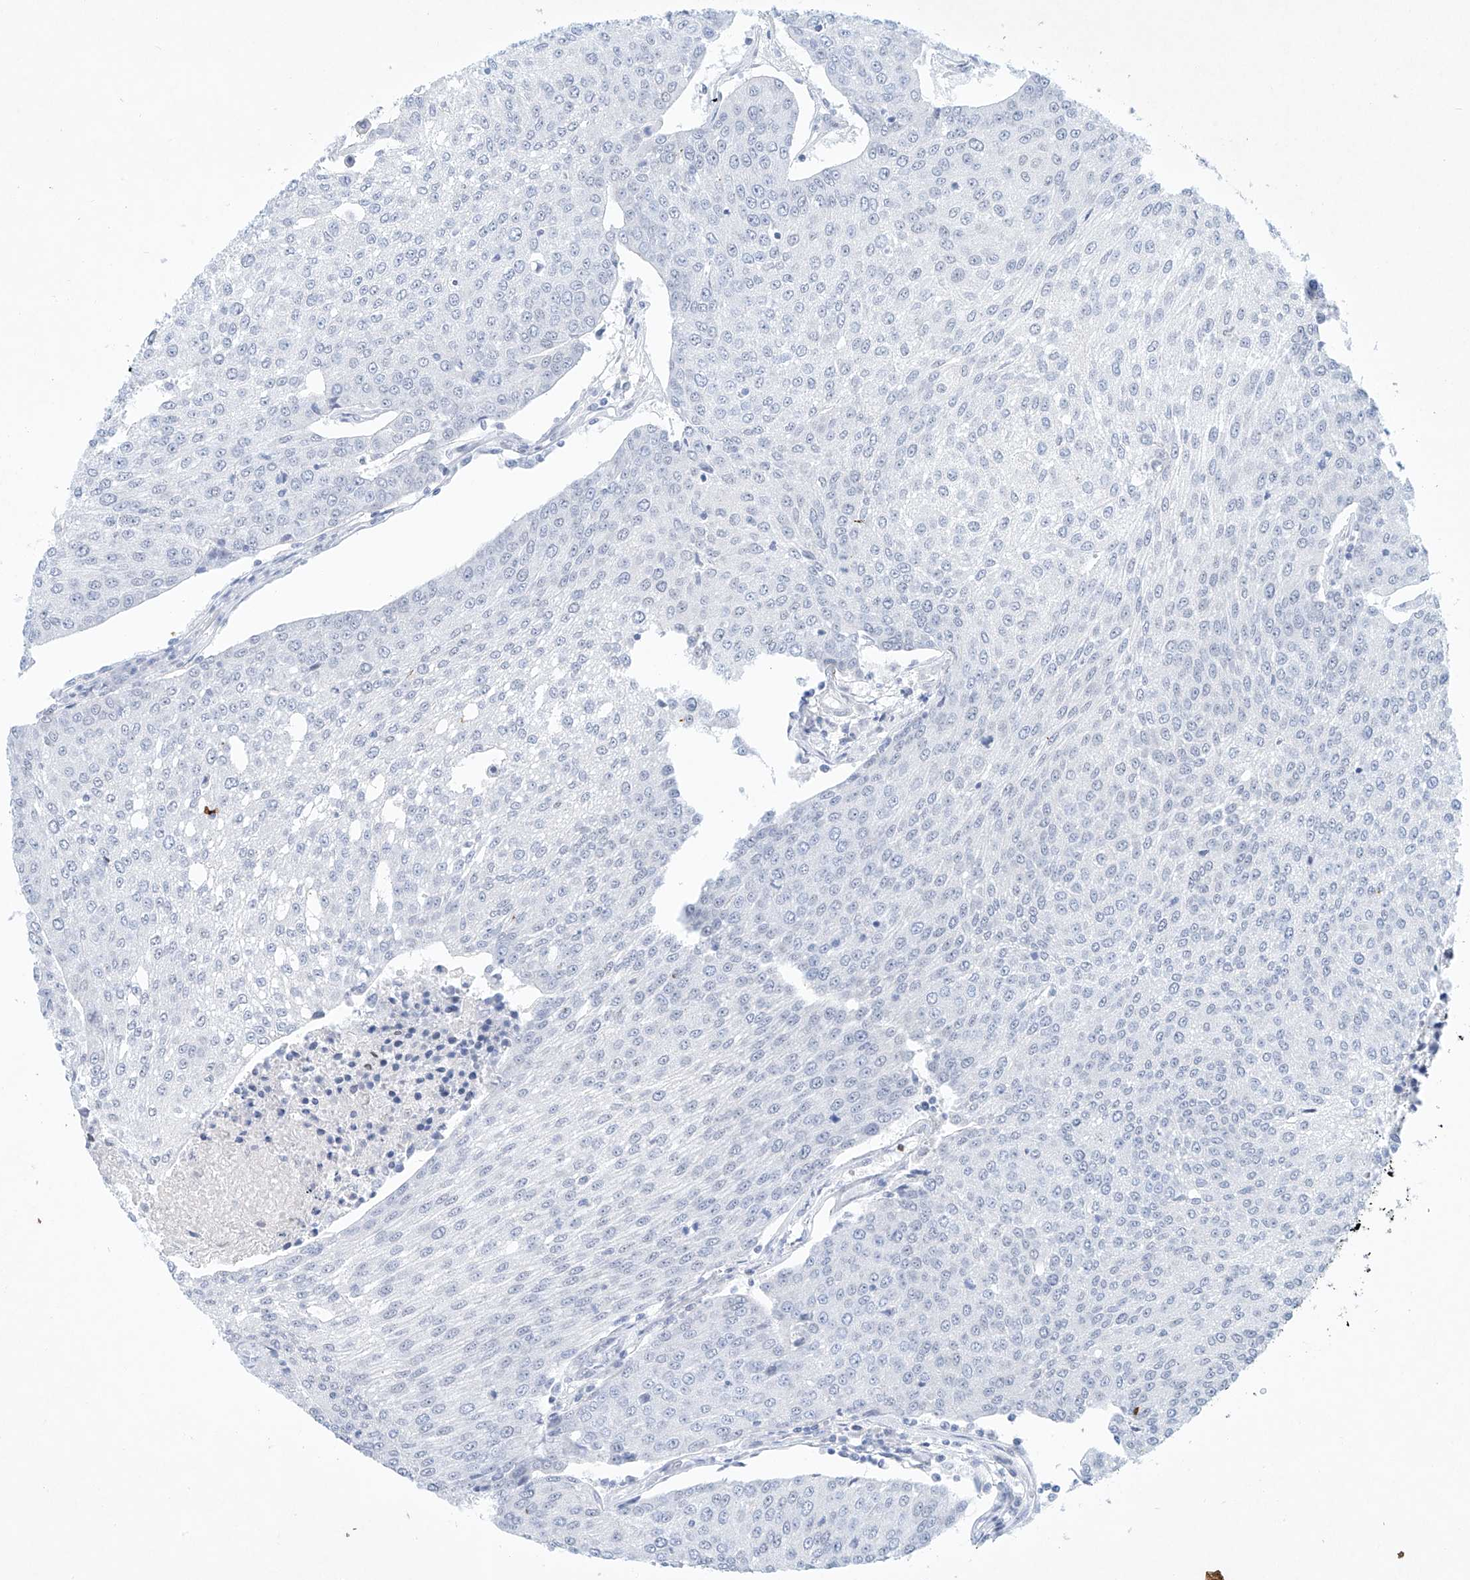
{"staining": {"intensity": "negative", "quantity": "none", "location": "none"}, "tissue": "urothelial cancer", "cell_type": "Tumor cells", "image_type": "cancer", "snomed": [{"axis": "morphology", "description": "Urothelial carcinoma, High grade"}, {"axis": "topography", "description": "Urinary bladder"}], "caption": "This is an IHC photomicrograph of human urothelial cancer. There is no staining in tumor cells.", "gene": "REEP2", "patient": {"sex": "female", "age": 85}}